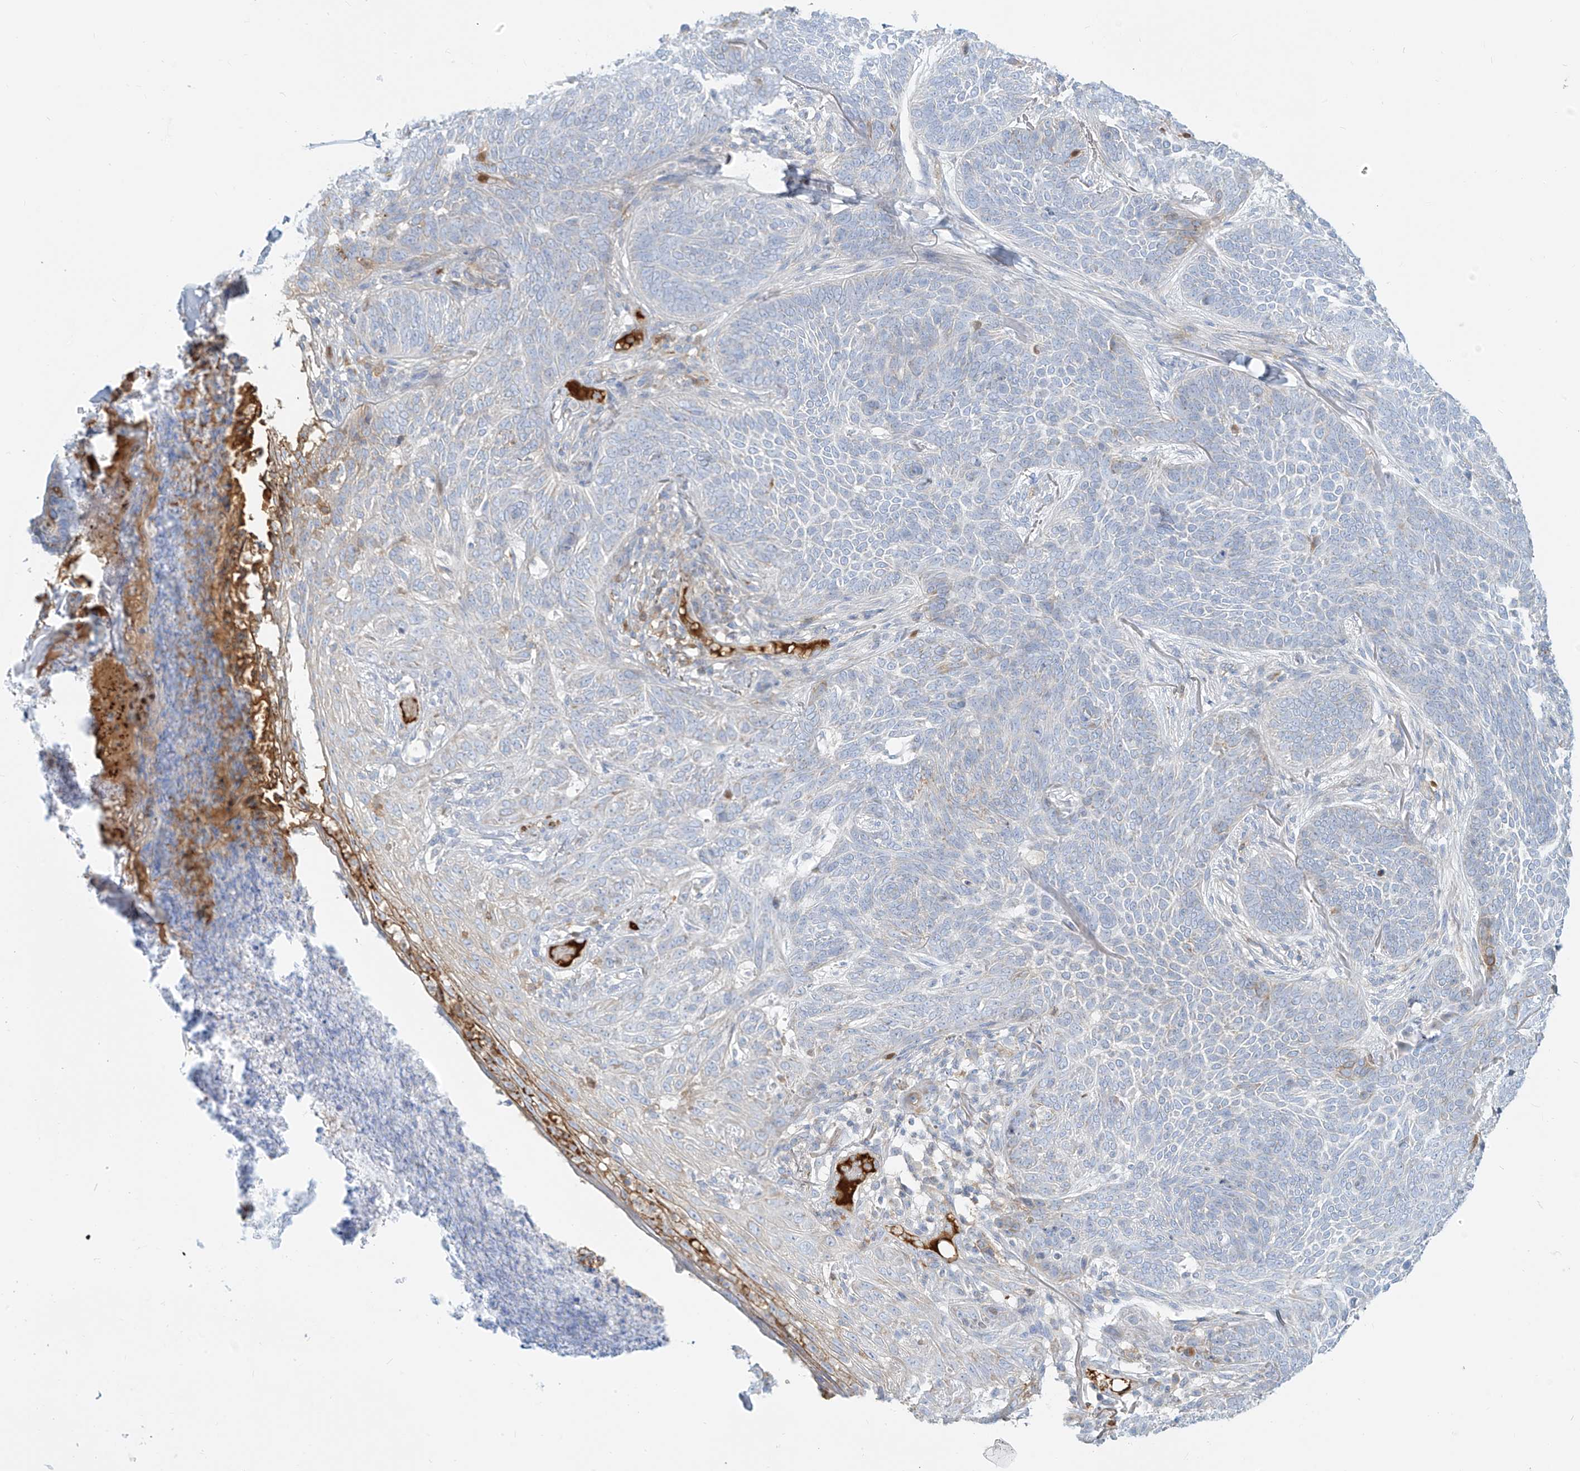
{"staining": {"intensity": "negative", "quantity": "none", "location": "none"}, "tissue": "skin cancer", "cell_type": "Tumor cells", "image_type": "cancer", "snomed": [{"axis": "morphology", "description": "Basal cell carcinoma"}, {"axis": "topography", "description": "Skin"}], "caption": "The immunohistochemistry (IHC) photomicrograph has no significant positivity in tumor cells of skin cancer tissue.", "gene": "OCSTAMP", "patient": {"sex": "male", "age": 85}}